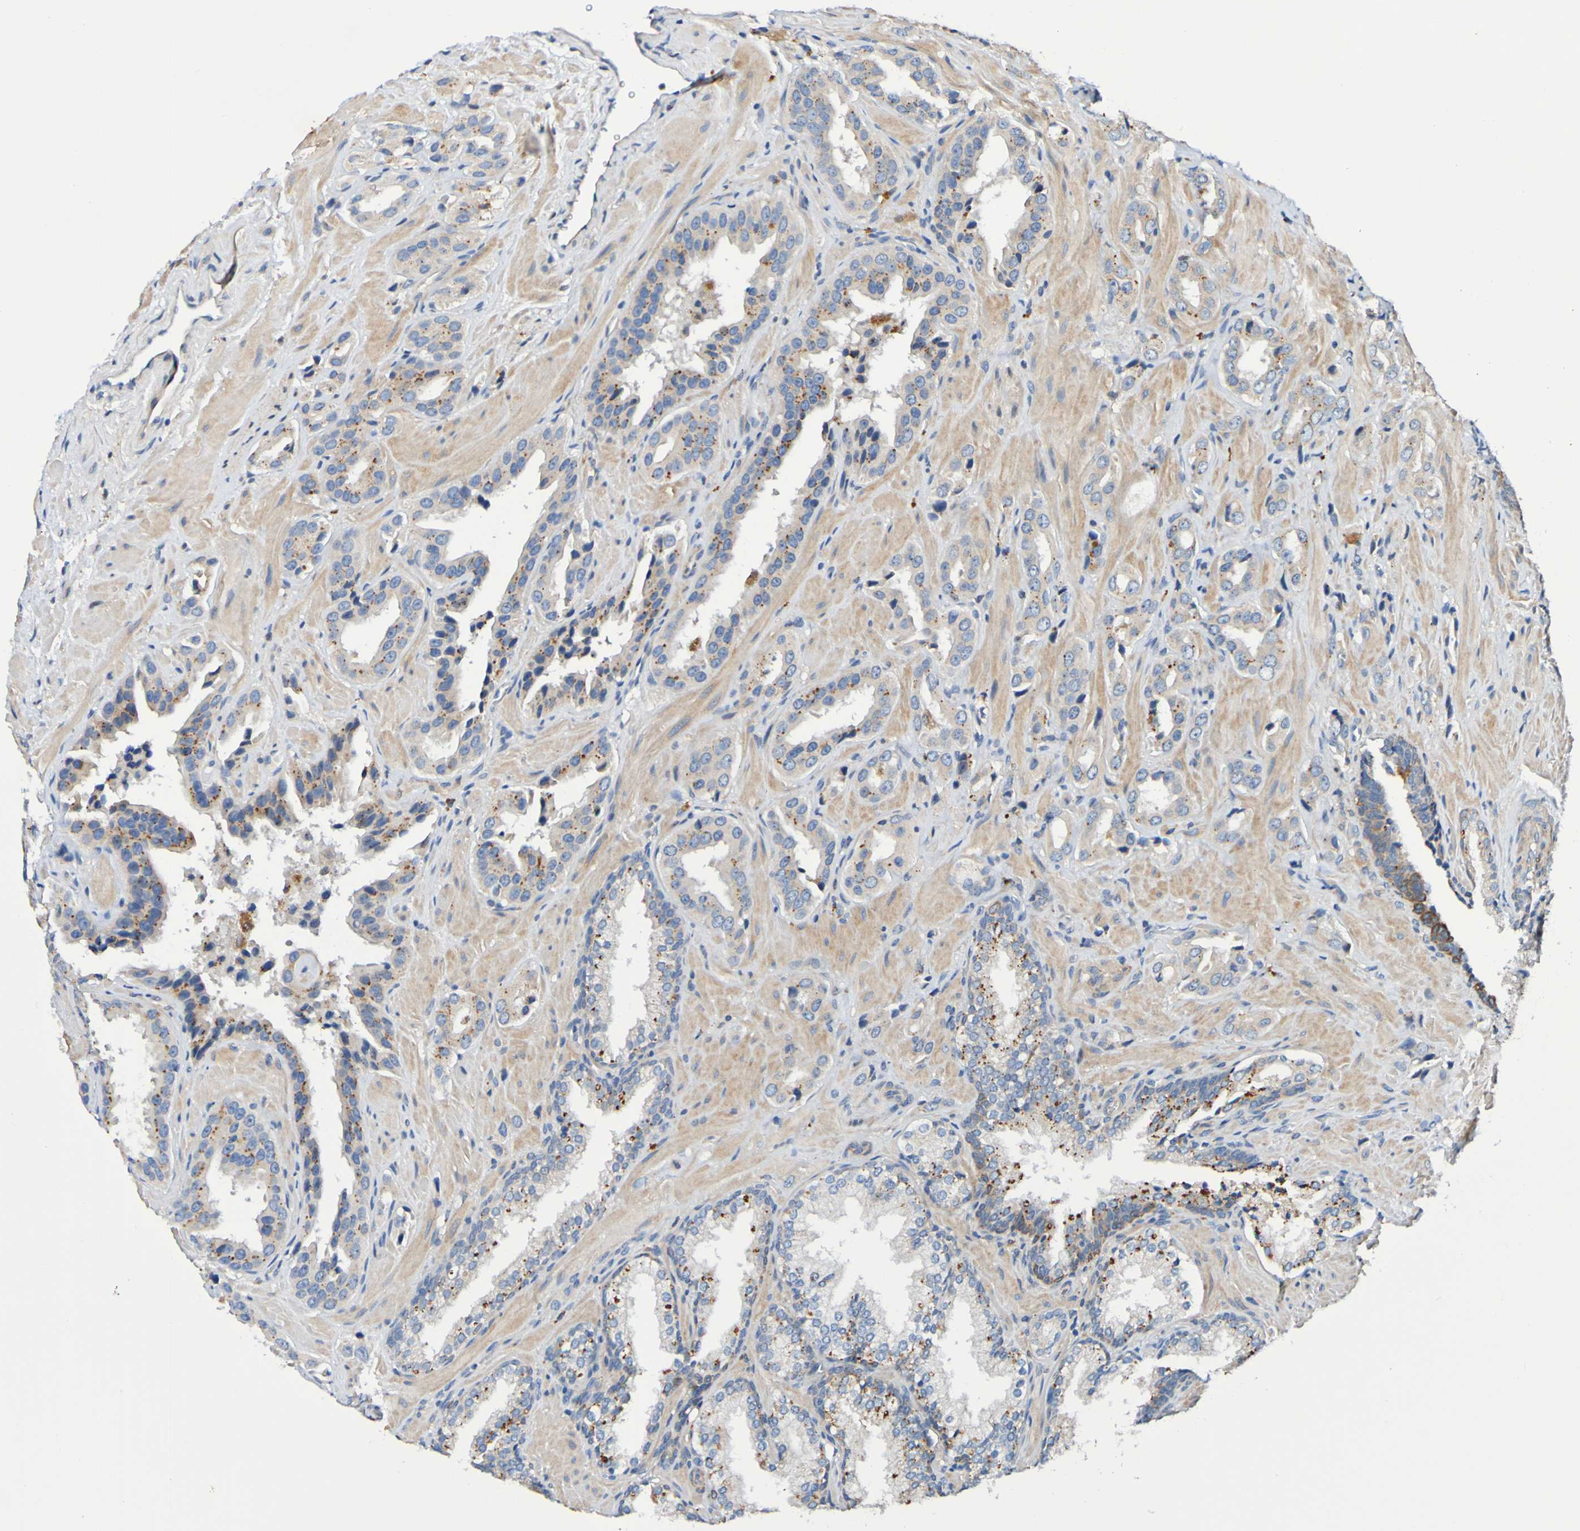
{"staining": {"intensity": "moderate", "quantity": "25%-75%", "location": "cytoplasmic/membranous"}, "tissue": "prostate cancer", "cell_type": "Tumor cells", "image_type": "cancer", "snomed": [{"axis": "morphology", "description": "Adenocarcinoma, High grade"}, {"axis": "topography", "description": "Prostate"}], "caption": "Immunohistochemistry staining of prostate cancer, which exhibits medium levels of moderate cytoplasmic/membranous positivity in about 25%-75% of tumor cells indicating moderate cytoplasmic/membranous protein positivity. The staining was performed using DAB (3,3'-diaminobenzidine) (brown) for protein detection and nuclei were counterstained in hematoxylin (blue).", "gene": "METAP2", "patient": {"sex": "male", "age": 64}}